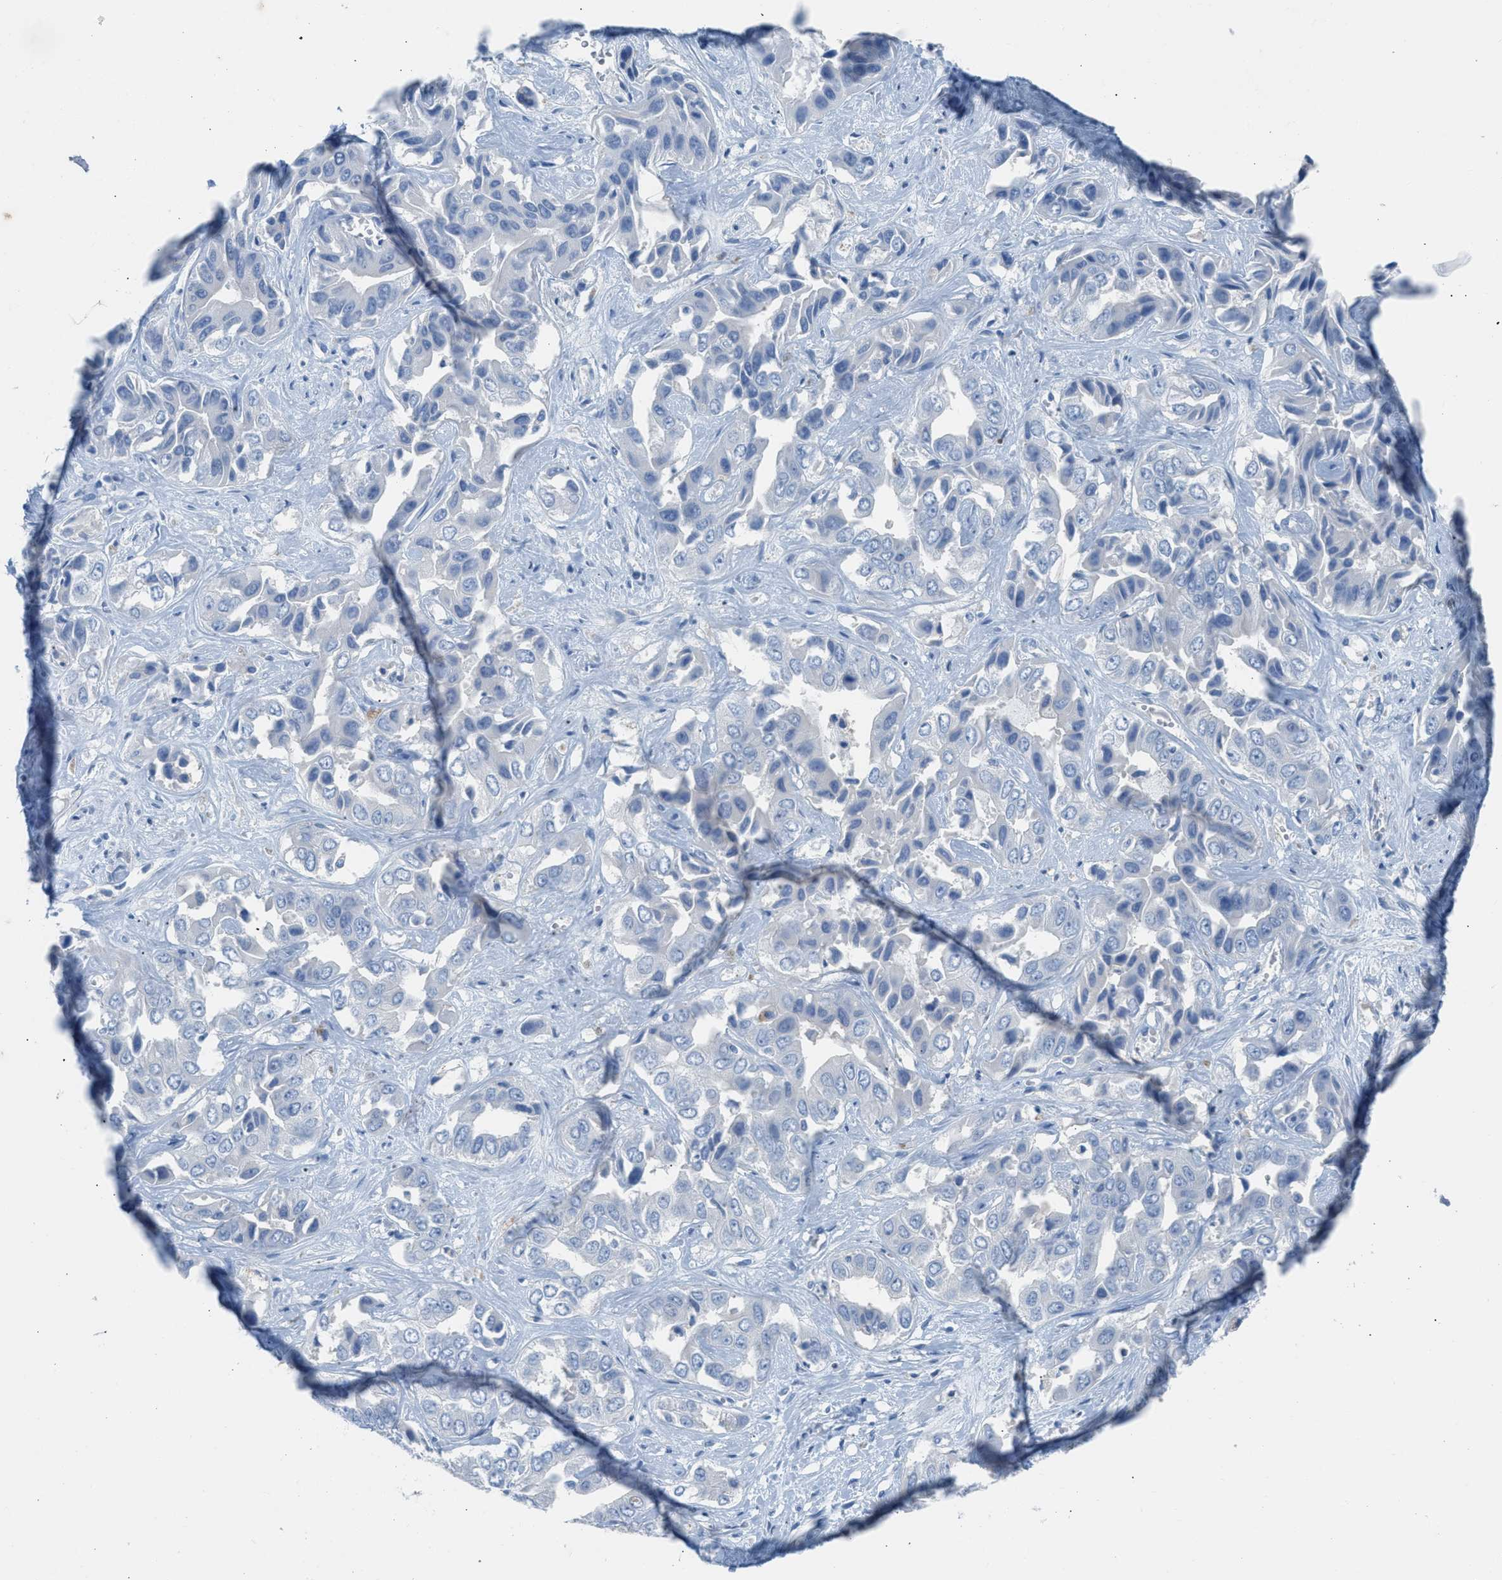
{"staining": {"intensity": "negative", "quantity": "none", "location": "none"}, "tissue": "liver cancer", "cell_type": "Tumor cells", "image_type": "cancer", "snomed": [{"axis": "morphology", "description": "Cholangiocarcinoma"}, {"axis": "topography", "description": "Liver"}], "caption": "IHC of human liver cancer demonstrates no staining in tumor cells.", "gene": "CLEC10A", "patient": {"sex": "female", "age": 52}}